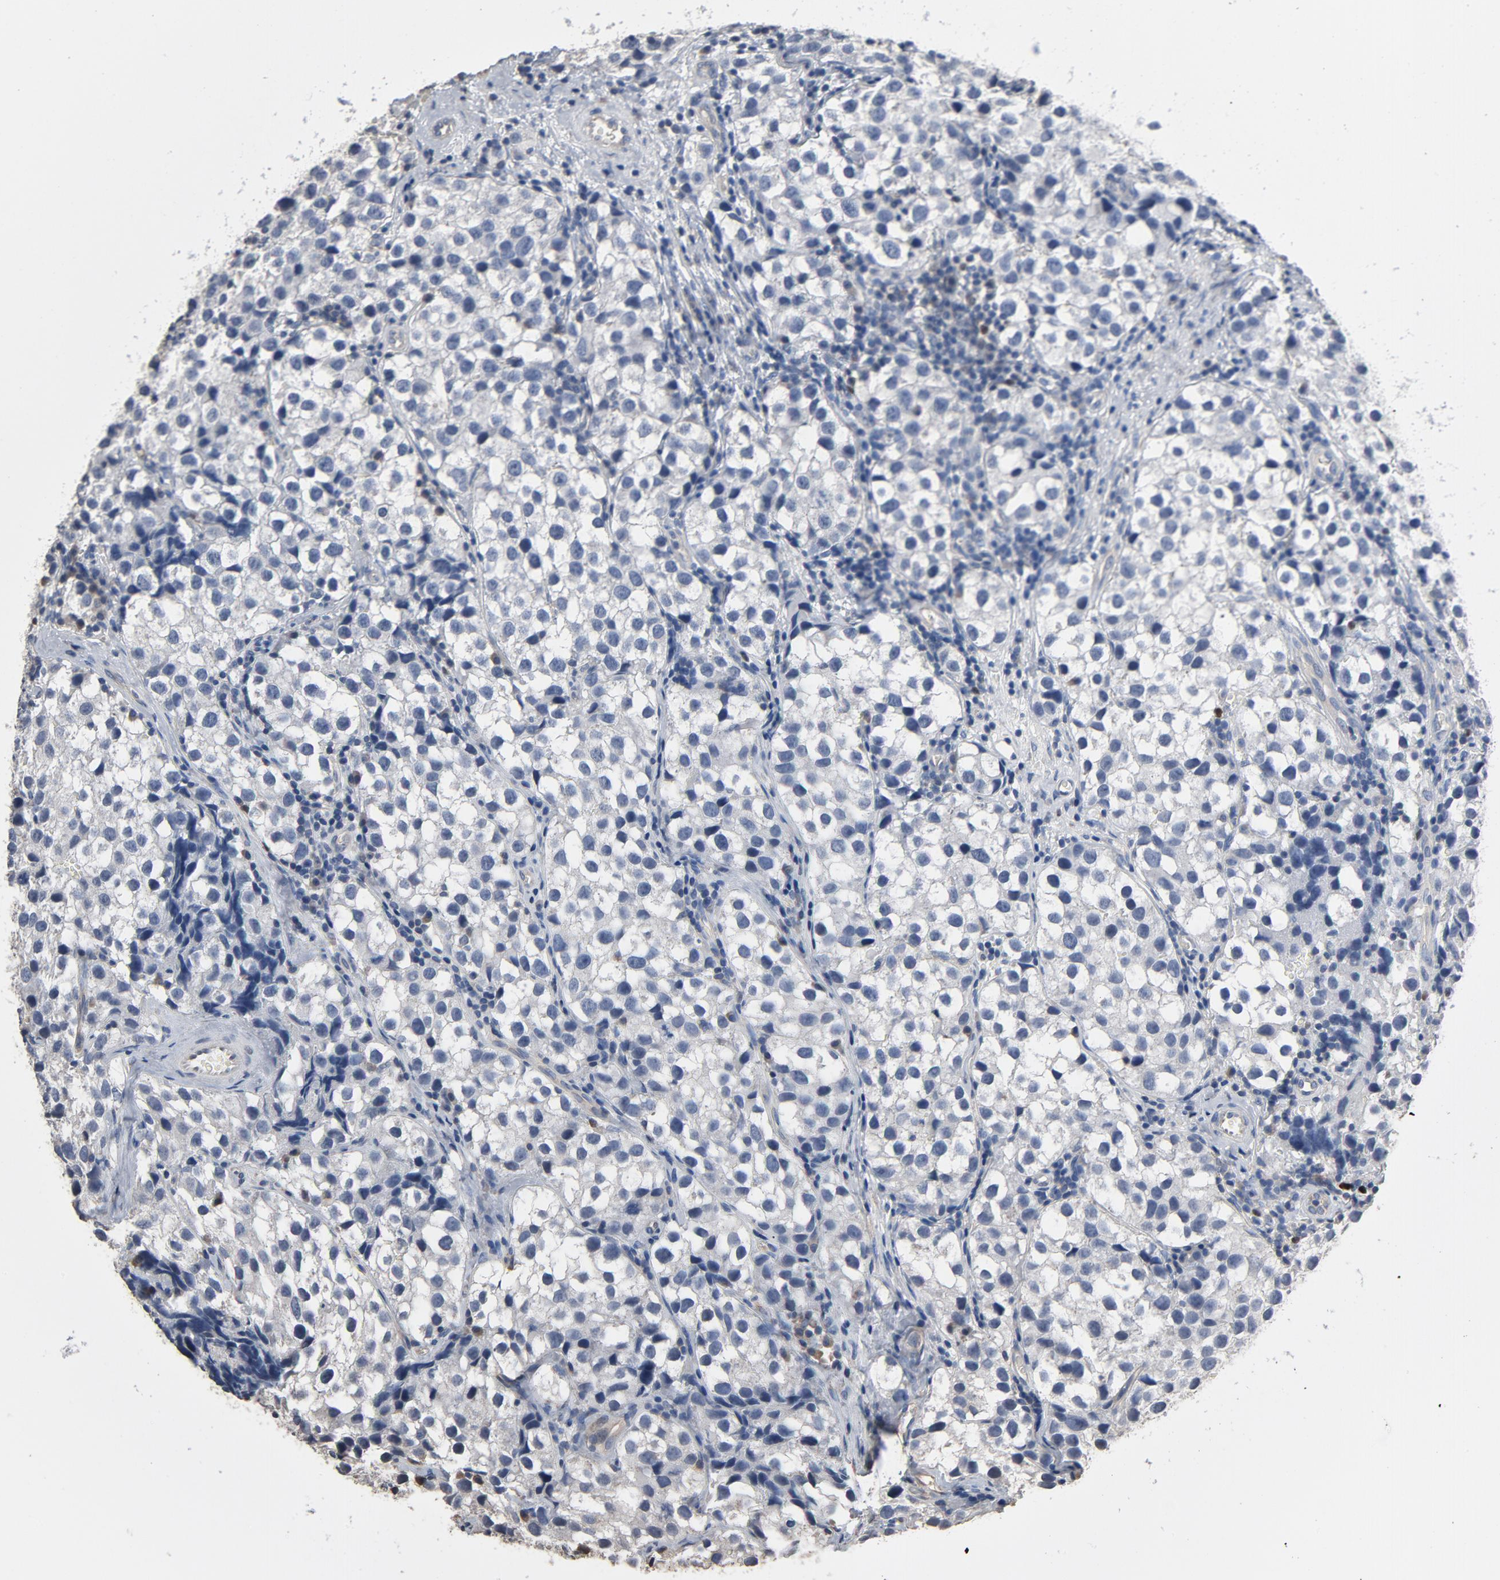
{"staining": {"intensity": "negative", "quantity": "none", "location": "none"}, "tissue": "testis cancer", "cell_type": "Tumor cells", "image_type": "cancer", "snomed": [{"axis": "morphology", "description": "Seminoma, NOS"}, {"axis": "topography", "description": "Testis"}], "caption": "High power microscopy histopathology image of an immunohistochemistry (IHC) micrograph of testis cancer, revealing no significant positivity in tumor cells.", "gene": "SOX6", "patient": {"sex": "male", "age": 39}}